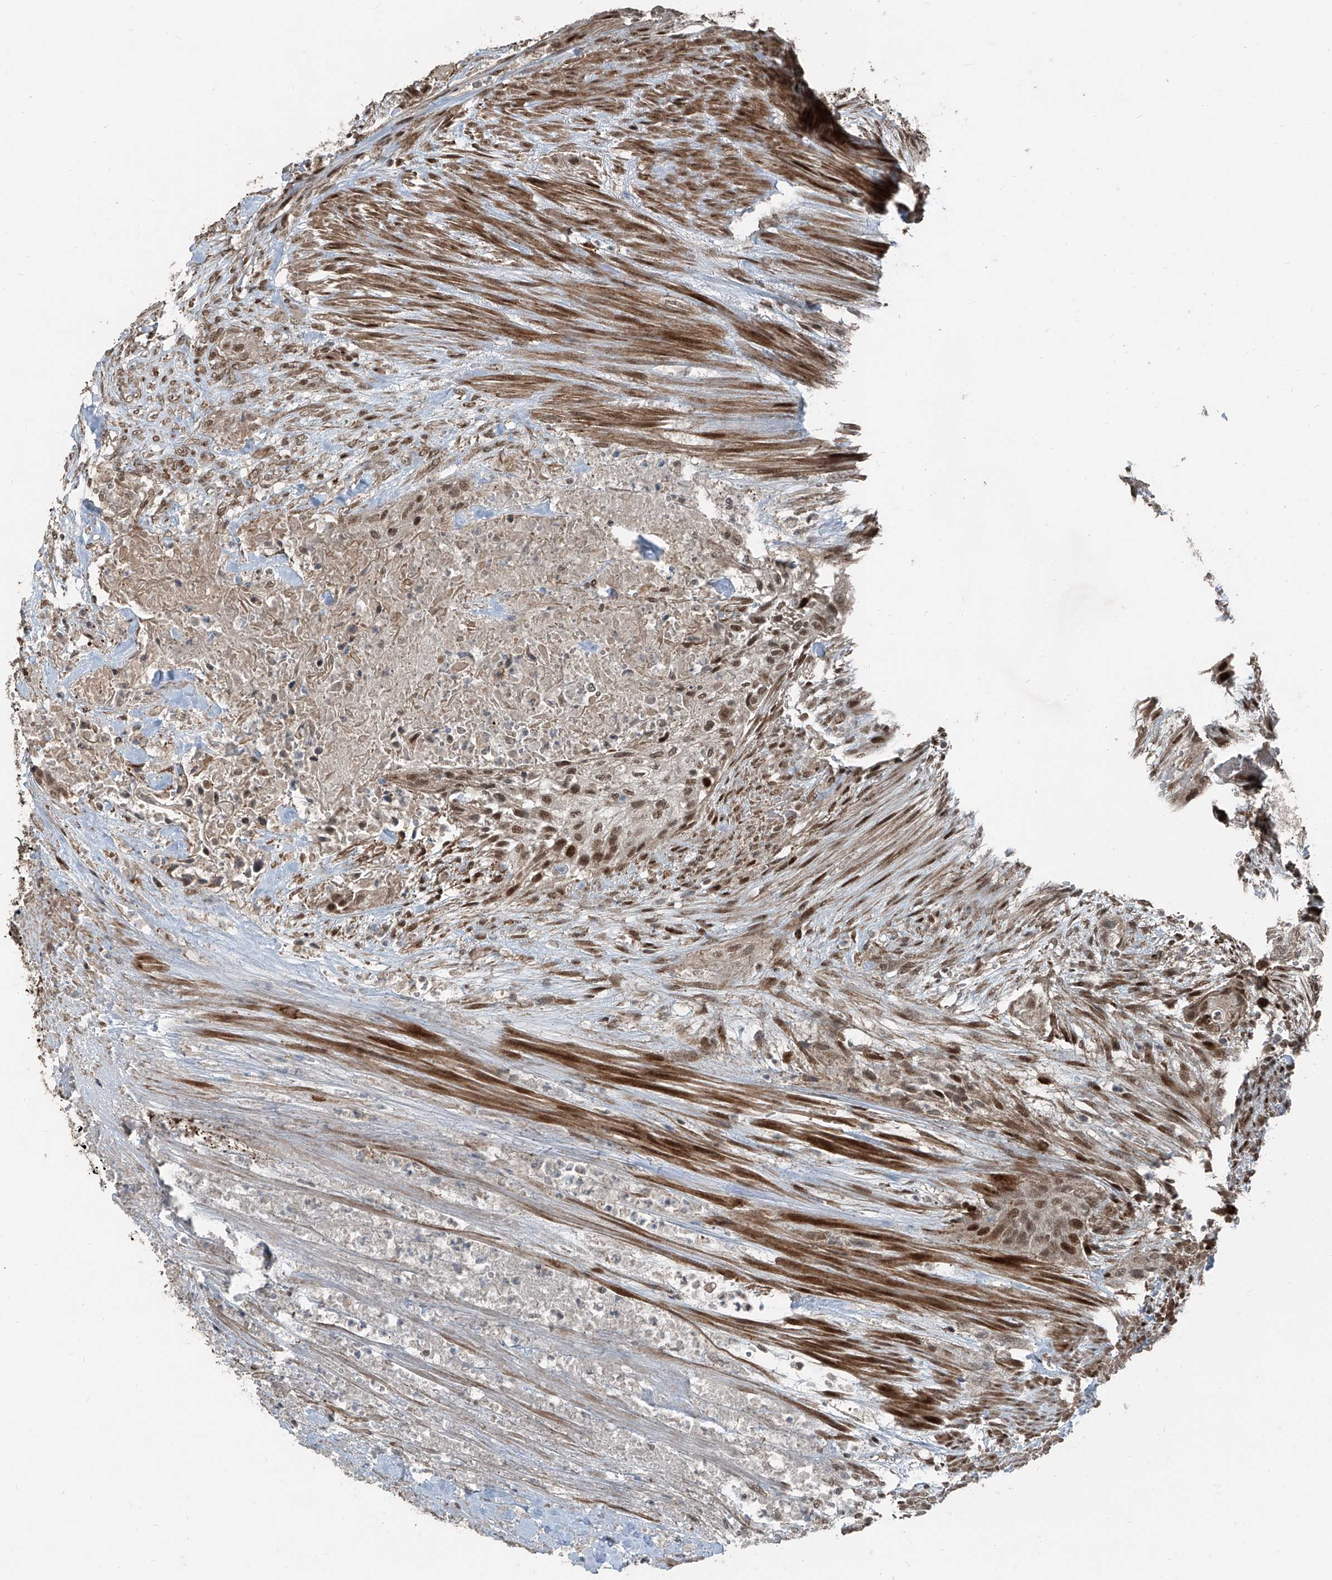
{"staining": {"intensity": "moderate", "quantity": ">75%", "location": "nuclear"}, "tissue": "urothelial cancer", "cell_type": "Tumor cells", "image_type": "cancer", "snomed": [{"axis": "morphology", "description": "Urothelial carcinoma, High grade"}, {"axis": "topography", "description": "Urinary bladder"}], "caption": "Immunohistochemical staining of urothelial cancer shows medium levels of moderate nuclear protein expression in approximately >75% of tumor cells. The protein is shown in brown color, while the nuclei are stained blue.", "gene": "ZNF570", "patient": {"sex": "male", "age": 35}}